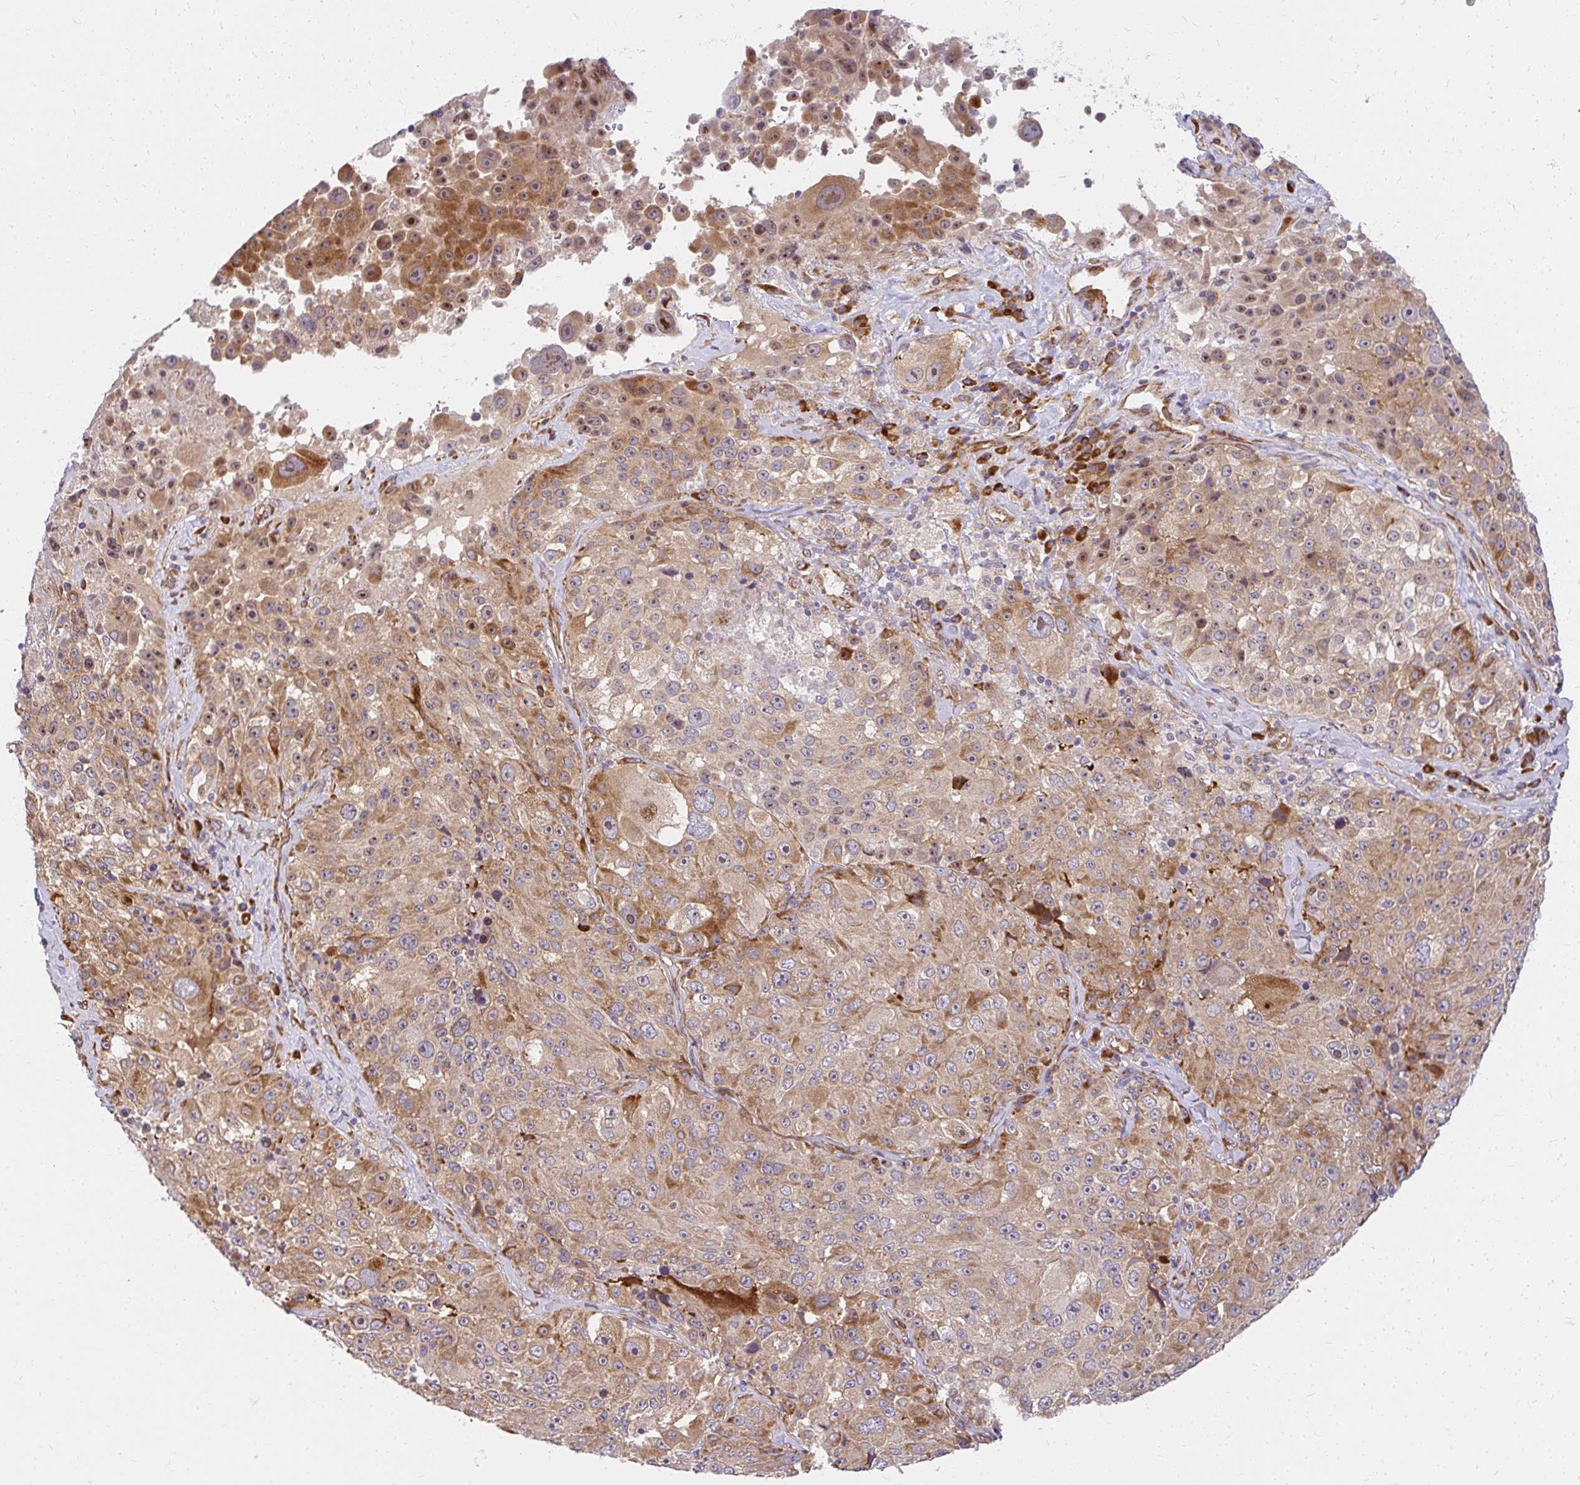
{"staining": {"intensity": "moderate", "quantity": ">75%", "location": "cytoplasmic/membranous"}, "tissue": "melanoma", "cell_type": "Tumor cells", "image_type": "cancer", "snomed": [{"axis": "morphology", "description": "Malignant melanoma, Metastatic site"}, {"axis": "topography", "description": "Lymph node"}], "caption": "Human malignant melanoma (metastatic site) stained with a brown dye reveals moderate cytoplasmic/membranous positive expression in approximately >75% of tumor cells.", "gene": "RSKR", "patient": {"sex": "male", "age": 62}}